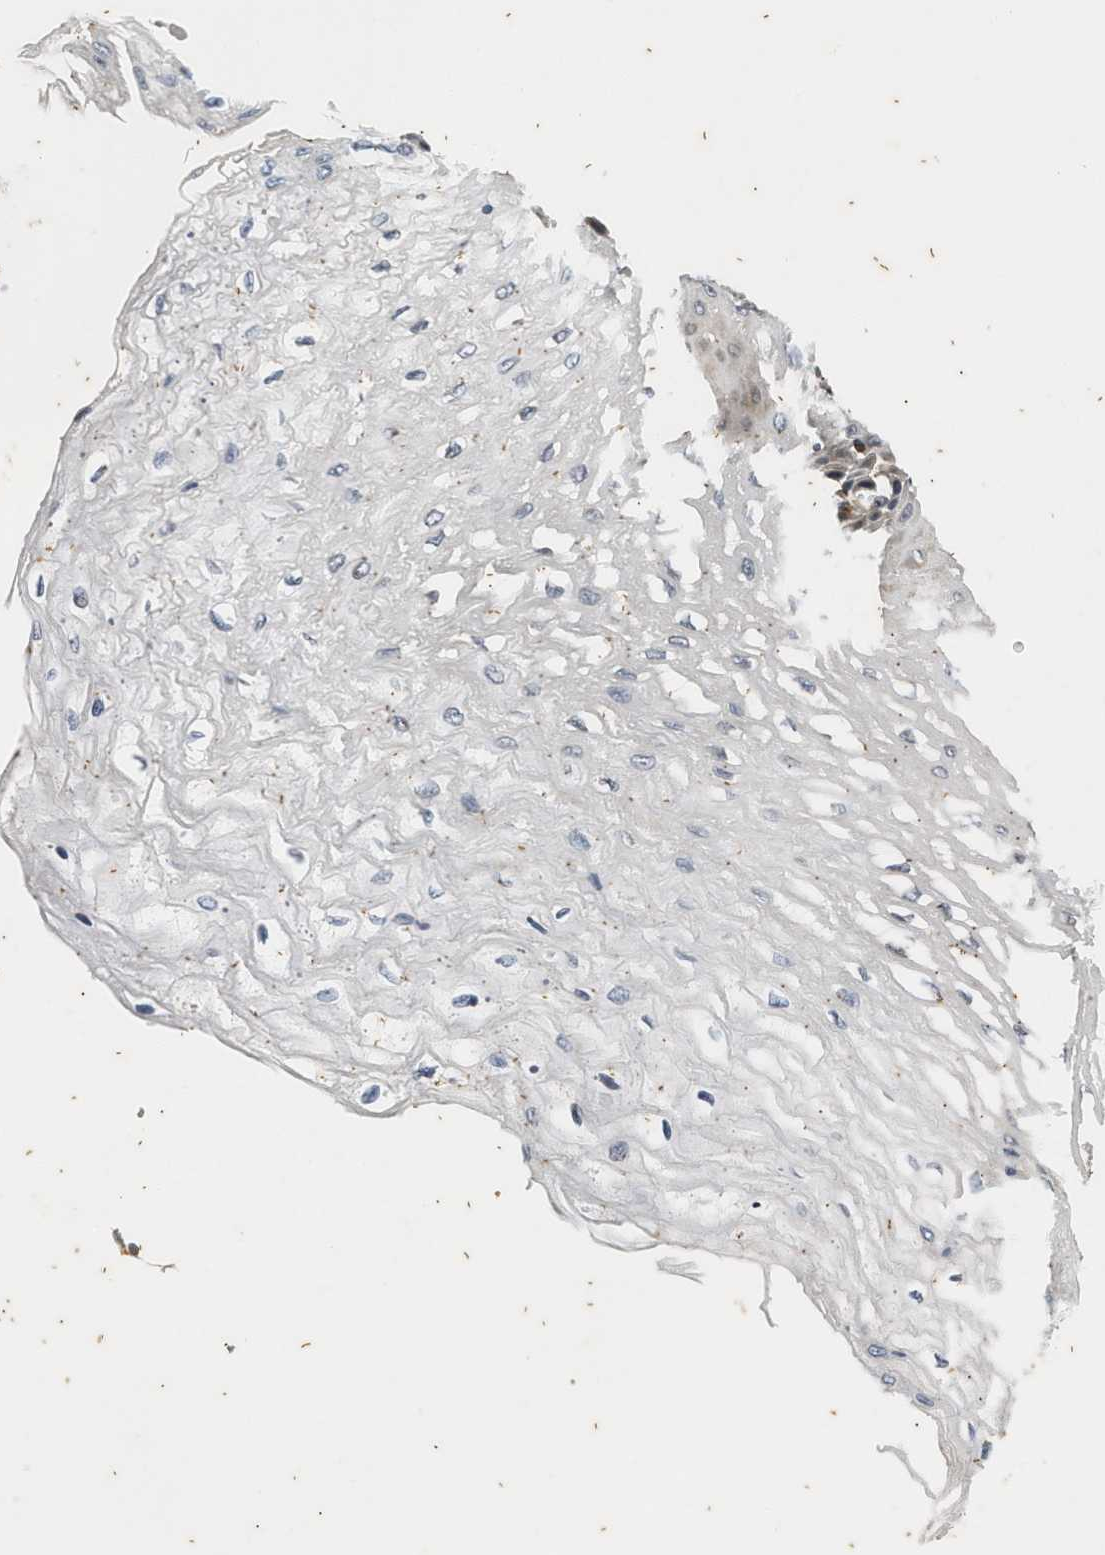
{"staining": {"intensity": "weak", "quantity": "<25%", "location": "cytoplasmic/membranous"}, "tissue": "esophagus", "cell_type": "Squamous epithelial cells", "image_type": "normal", "snomed": [{"axis": "morphology", "description": "Normal tissue, NOS"}, {"axis": "topography", "description": "Esophagus"}], "caption": "High magnification brightfield microscopy of normal esophagus stained with DAB (brown) and counterstained with hematoxylin (blue): squamous epithelial cells show no significant staining.", "gene": "PTPN7", "patient": {"sex": "female", "age": 72}}